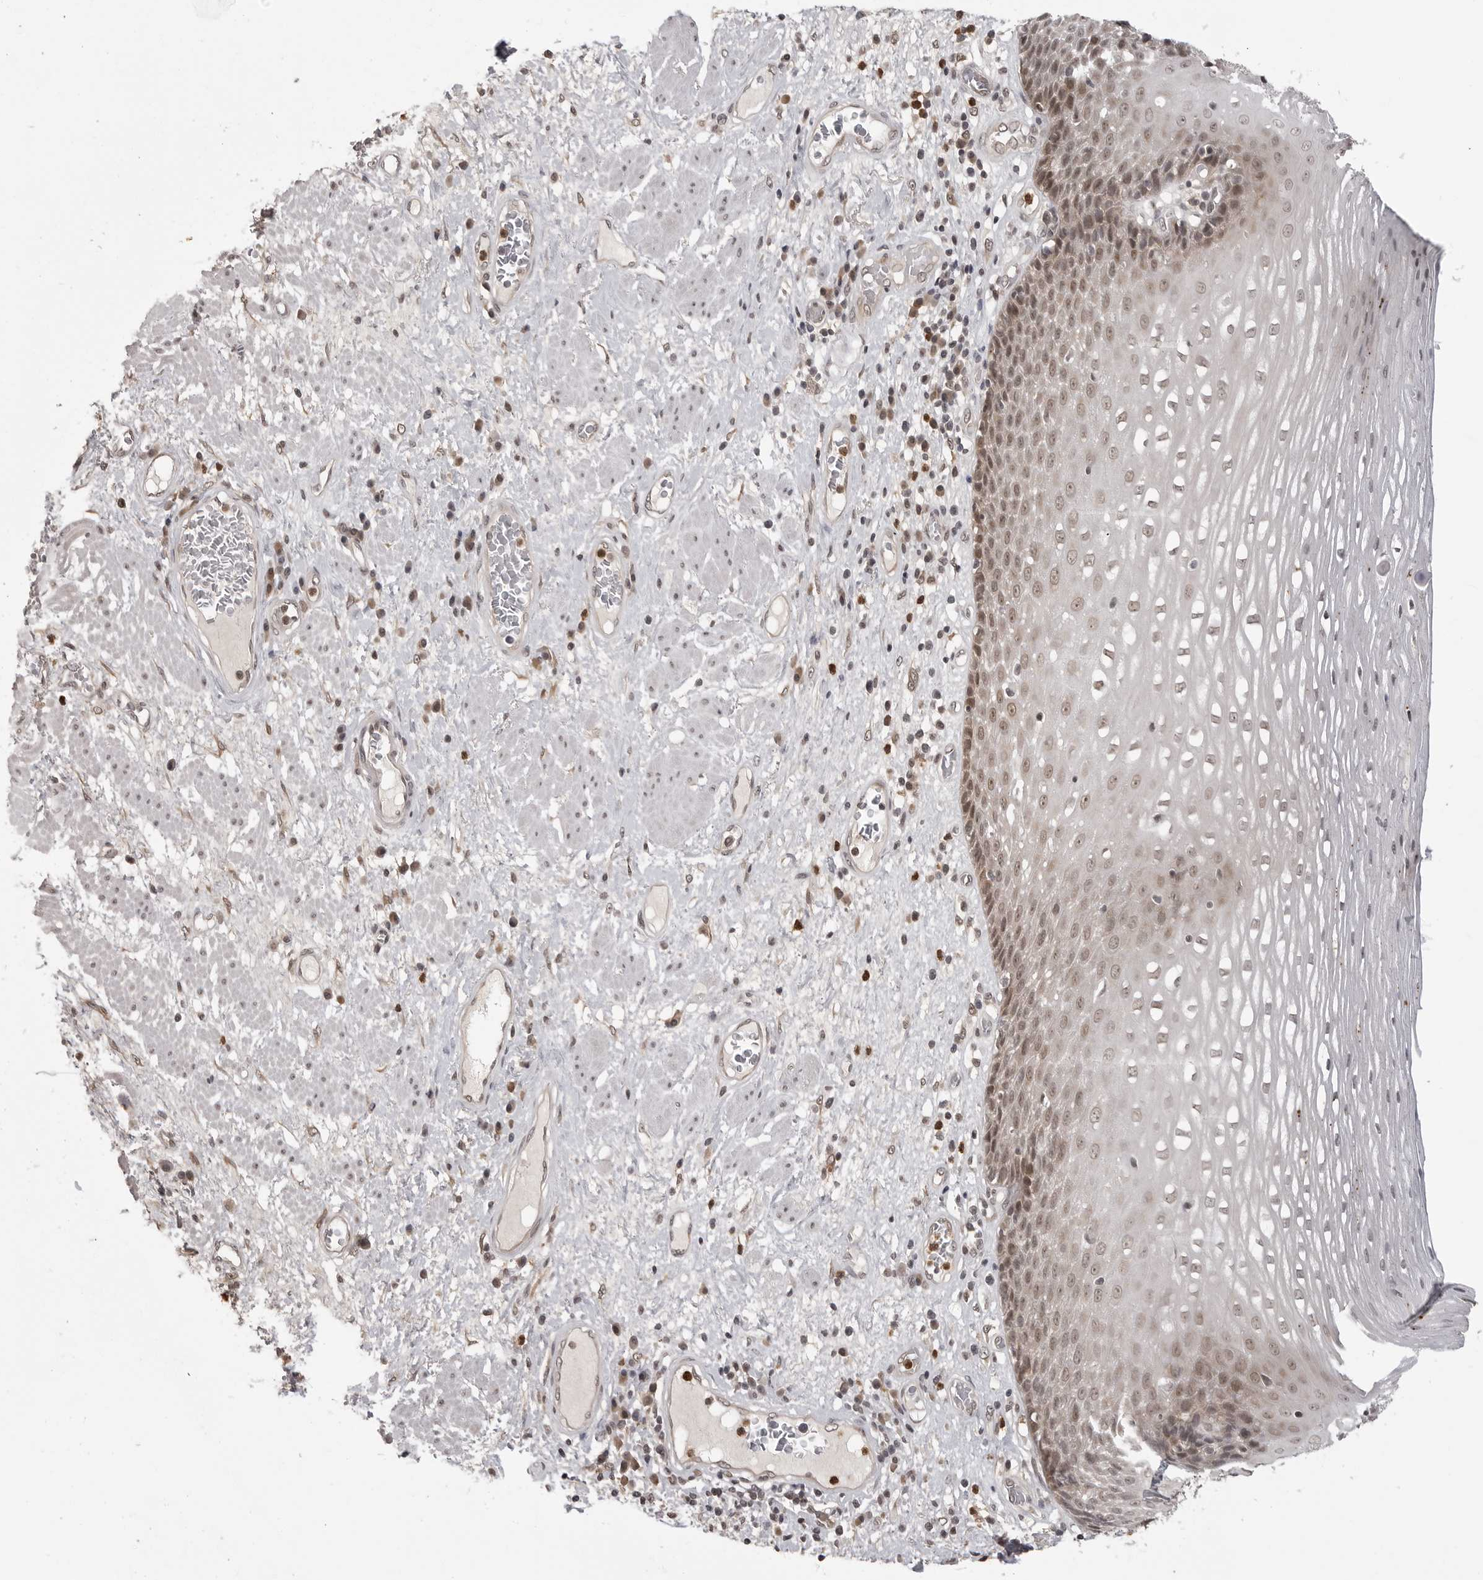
{"staining": {"intensity": "moderate", "quantity": "25%-75%", "location": "nuclear"}, "tissue": "esophagus", "cell_type": "Squamous epithelial cells", "image_type": "normal", "snomed": [{"axis": "morphology", "description": "Normal tissue, NOS"}, {"axis": "morphology", "description": "Adenocarcinoma, NOS"}, {"axis": "topography", "description": "Esophagus"}], "caption": "This image demonstrates benign esophagus stained with immunohistochemistry (IHC) to label a protein in brown. The nuclear of squamous epithelial cells show moderate positivity for the protein. Nuclei are counter-stained blue.", "gene": "PEG3", "patient": {"sex": "male", "age": 62}}